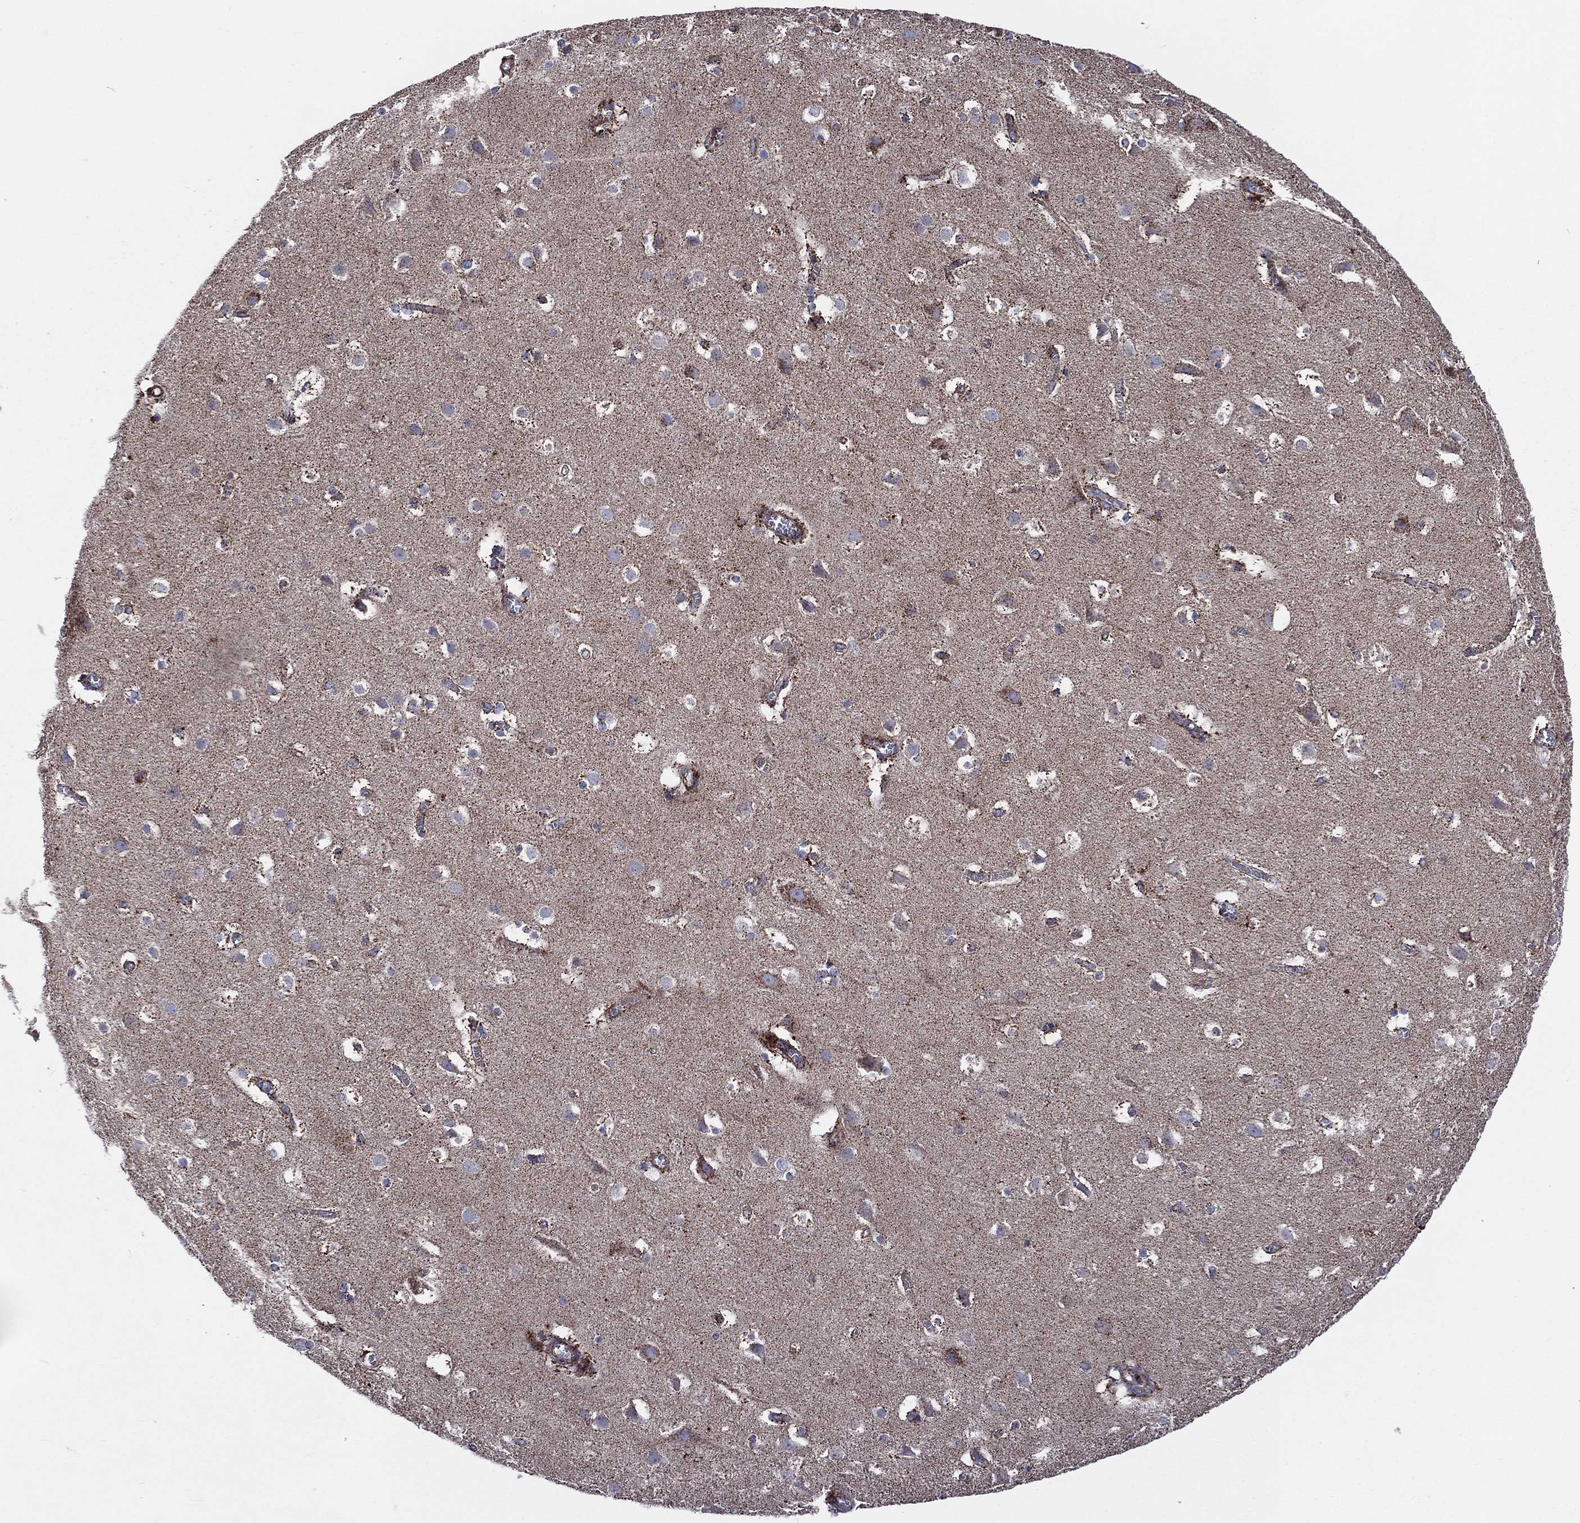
{"staining": {"intensity": "negative", "quantity": "none", "location": "none"}, "tissue": "cerebral cortex", "cell_type": "Endothelial cells", "image_type": "normal", "snomed": [{"axis": "morphology", "description": "Normal tissue, NOS"}, {"axis": "topography", "description": "Cerebral cortex"}], "caption": "There is no significant expression in endothelial cells of cerebral cortex. (Brightfield microscopy of DAB (3,3'-diaminobenzidine) immunohistochemistry at high magnification).", "gene": "ANKRD37", "patient": {"sex": "male", "age": 59}}